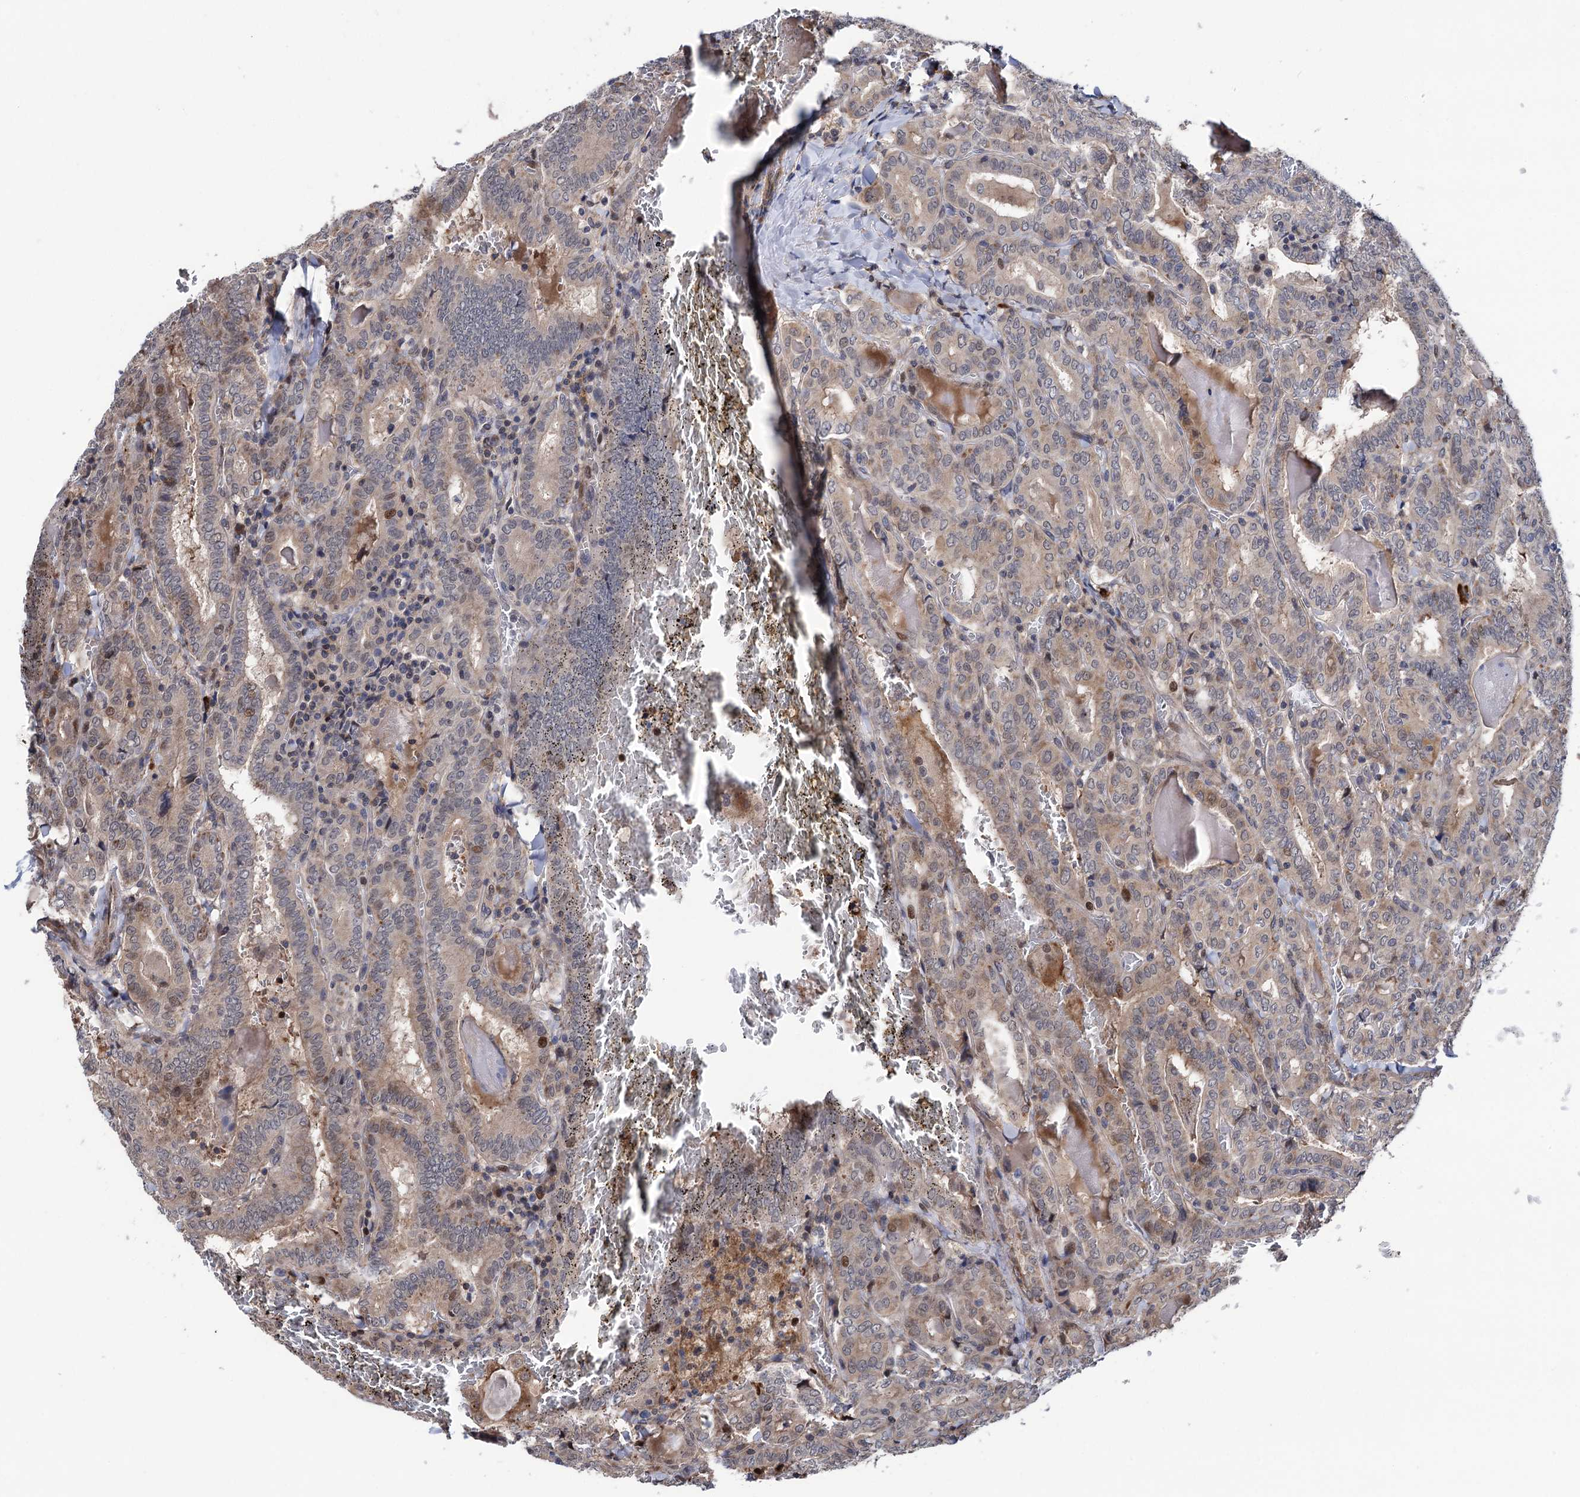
{"staining": {"intensity": "weak", "quantity": "<25%", "location": "cytoplasmic/membranous"}, "tissue": "thyroid cancer", "cell_type": "Tumor cells", "image_type": "cancer", "snomed": [{"axis": "morphology", "description": "Papillary adenocarcinoma, NOS"}, {"axis": "topography", "description": "Thyroid gland"}], "caption": "The photomicrograph reveals no significant positivity in tumor cells of thyroid cancer. (IHC, brightfield microscopy, high magnification).", "gene": "UBR1", "patient": {"sex": "female", "age": 72}}